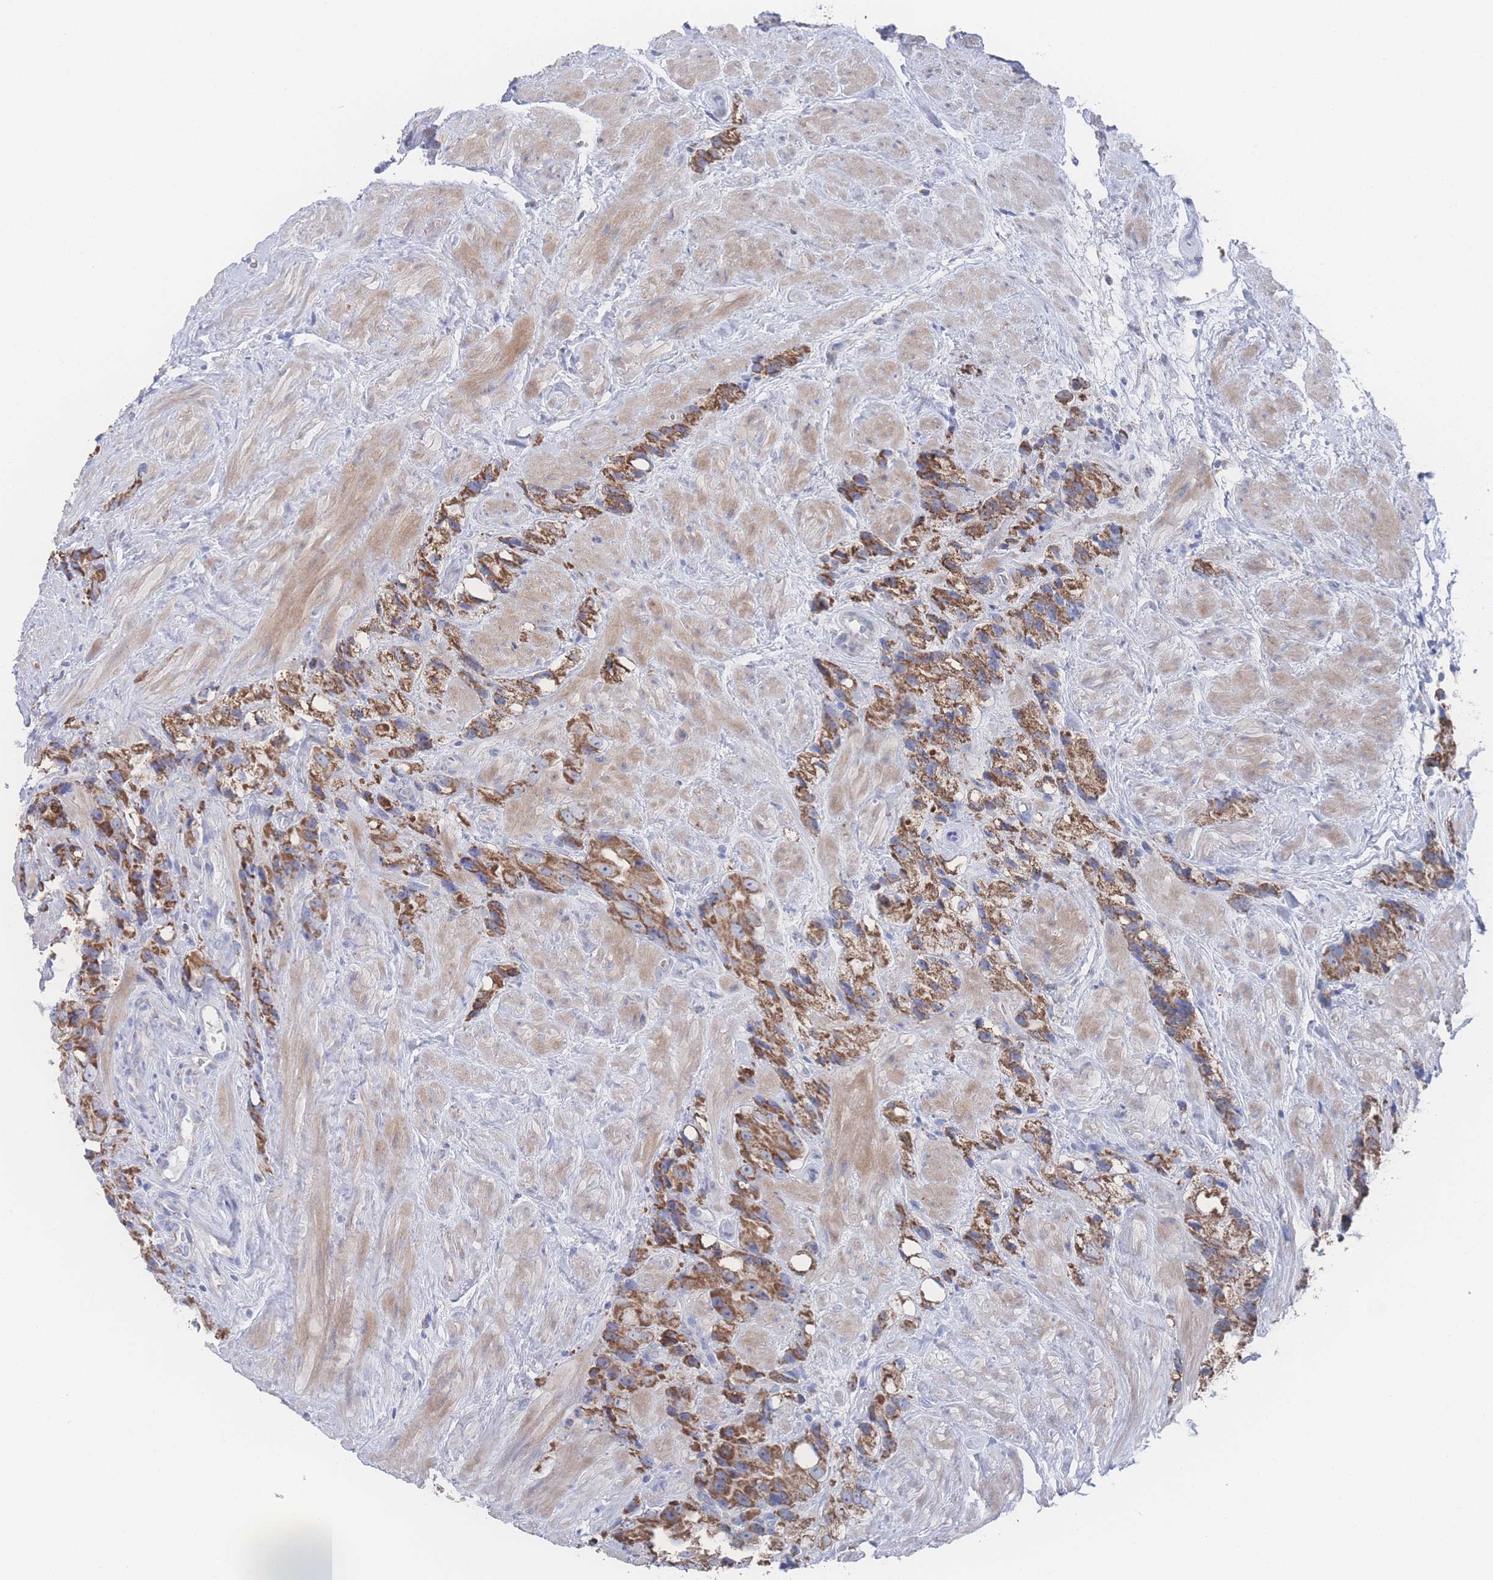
{"staining": {"intensity": "strong", "quantity": ">75%", "location": "cytoplasmic/membranous"}, "tissue": "prostate cancer", "cell_type": "Tumor cells", "image_type": "cancer", "snomed": [{"axis": "morphology", "description": "Adenocarcinoma, NOS"}, {"axis": "topography", "description": "Prostate"}], "caption": "The micrograph shows a brown stain indicating the presence of a protein in the cytoplasmic/membranous of tumor cells in prostate cancer.", "gene": "SNPH", "patient": {"sex": "male", "age": 79}}